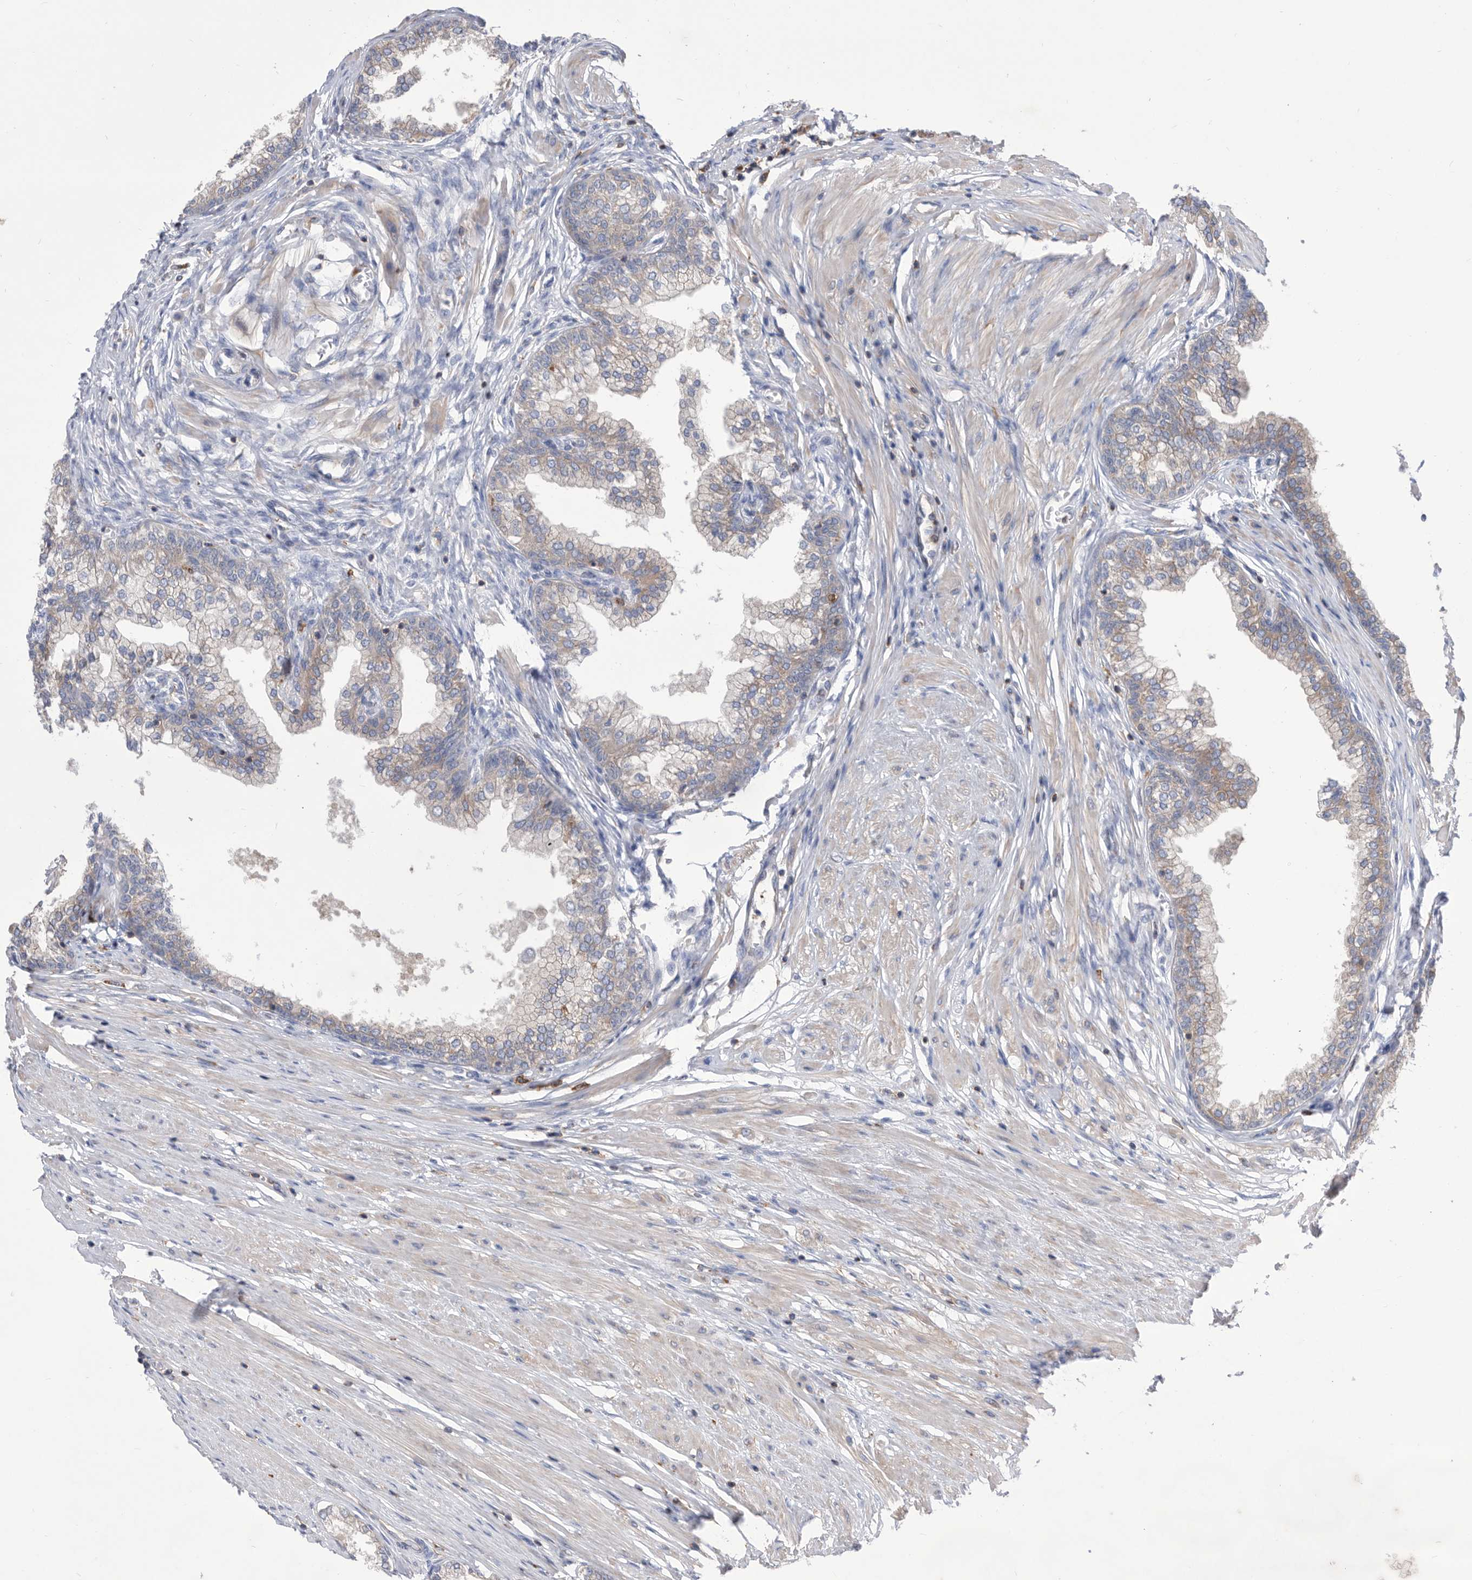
{"staining": {"intensity": "moderate", "quantity": "25%-75%", "location": "cytoplasmic/membranous"}, "tissue": "prostate", "cell_type": "Glandular cells", "image_type": "normal", "snomed": [{"axis": "morphology", "description": "Normal tissue, NOS"}, {"axis": "morphology", "description": "Urothelial carcinoma, Low grade"}, {"axis": "topography", "description": "Urinary bladder"}, {"axis": "topography", "description": "Prostate"}], "caption": "Protein staining demonstrates moderate cytoplasmic/membranous expression in about 25%-75% of glandular cells in benign prostate. (brown staining indicates protein expression, while blue staining denotes nuclei).", "gene": "SMG7", "patient": {"sex": "male", "age": 60}}